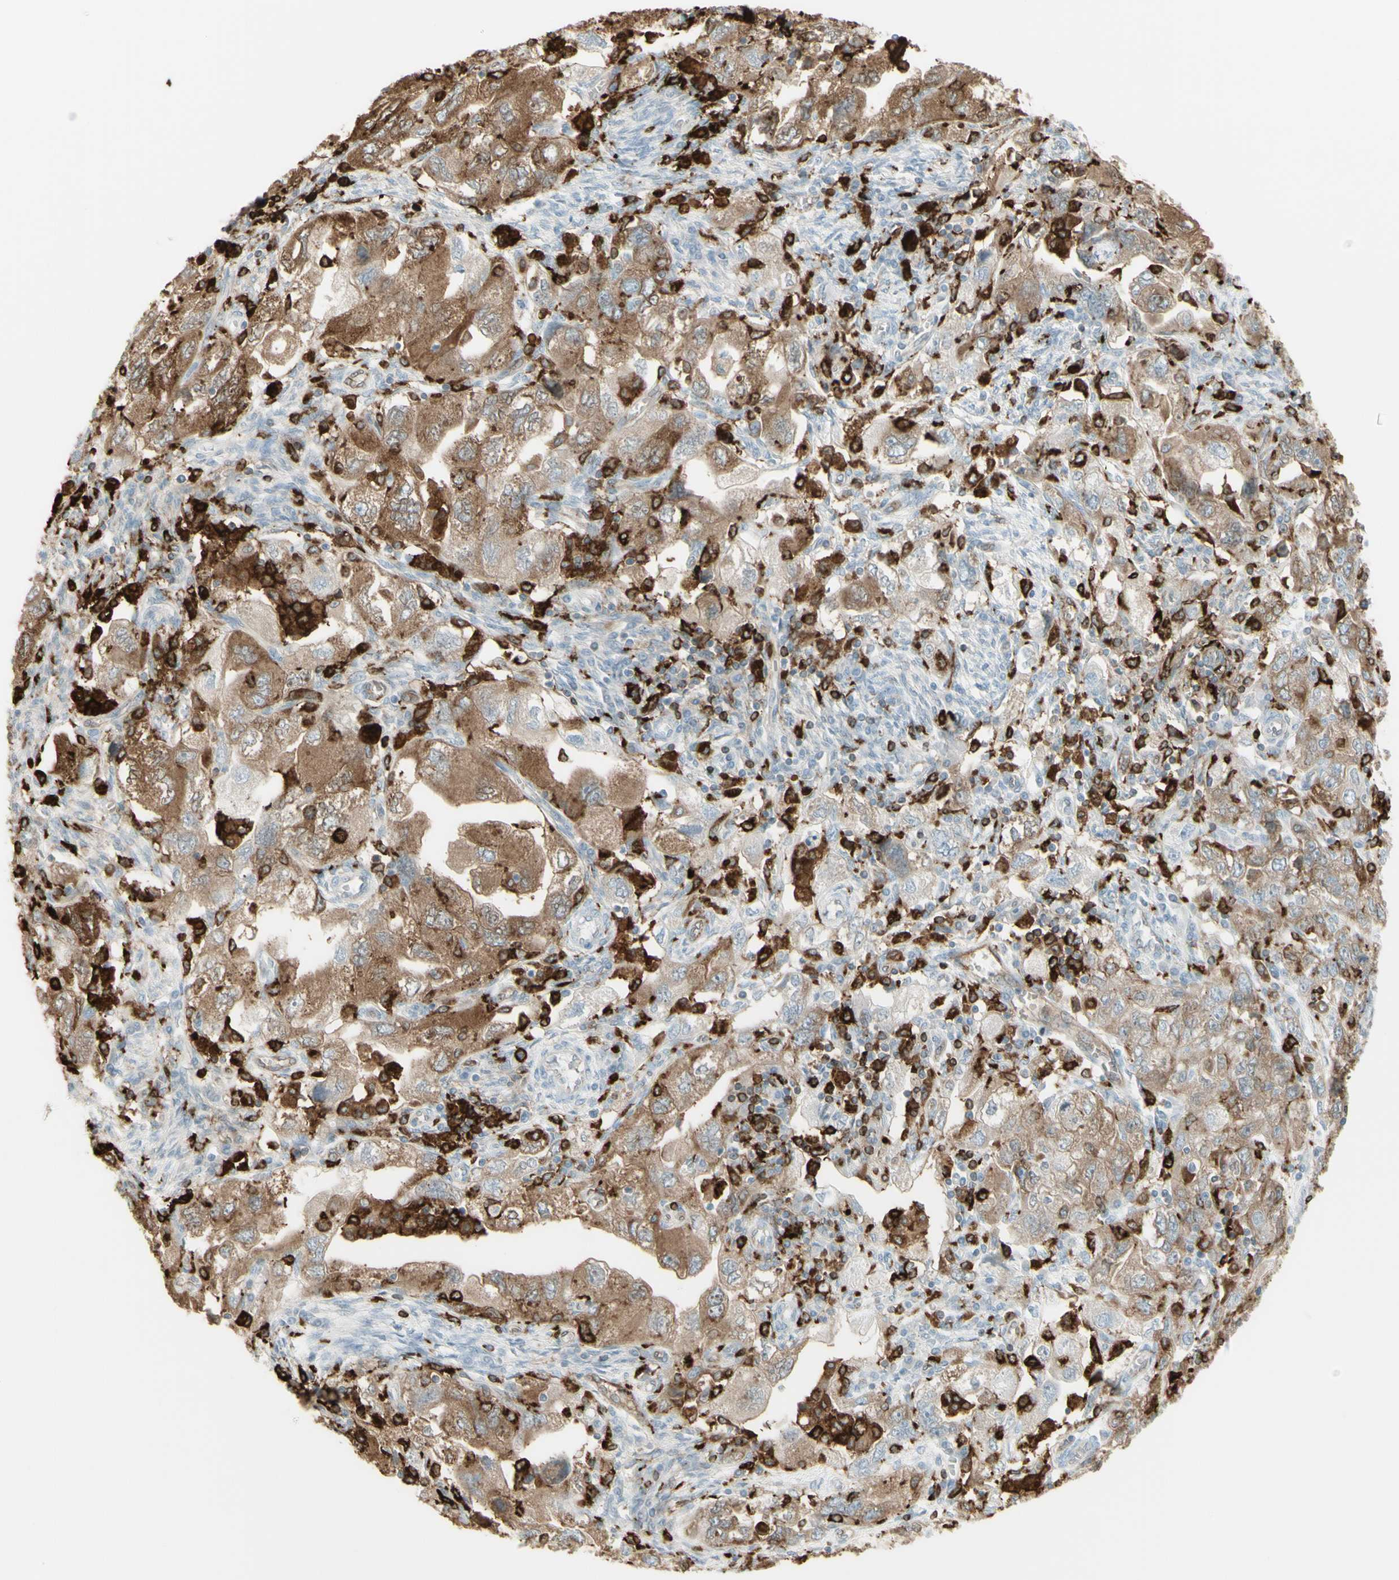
{"staining": {"intensity": "moderate", "quantity": ">75%", "location": "cytoplasmic/membranous"}, "tissue": "ovarian cancer", "cell_type": "Tumor cells", "image_type": "cancer", "snomed": [{"axis": "morphology", "description": "Carcinoma, NOS"}, {"axis": "morphology", "description": "Cystadenocarcinoma, serous, NOS"}, {"axis": "topography", "description": "Ovary"}], "caption": "IHC (DAB) staining of human serous cystadenocarcinoma (ovarian) shows moderate cytoplasmic/membranous protein expression in approximately >75% of tumor cells.", "gene": "HLA-DPB1", "patient": {"sex": "female", "age": 69}}